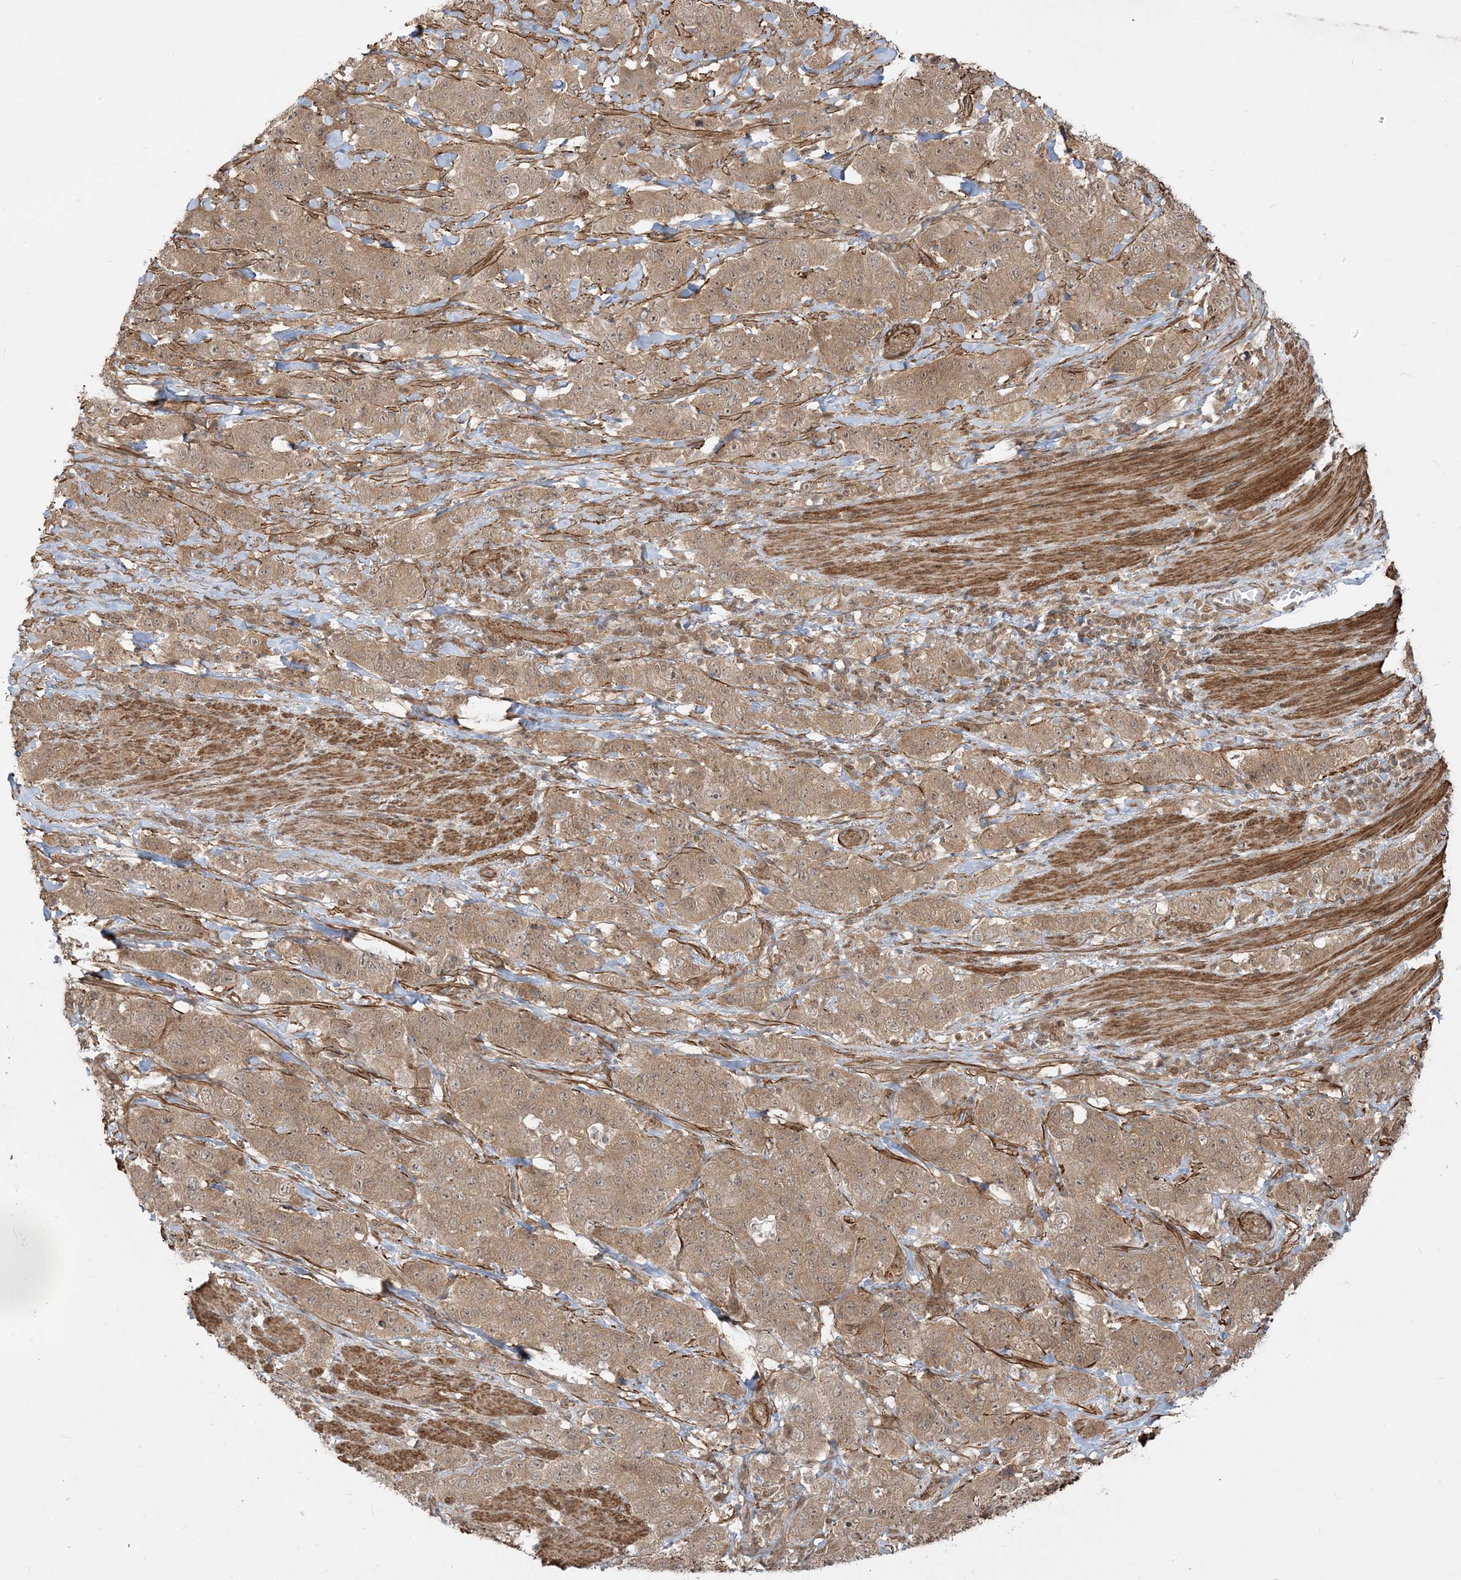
{"staining": {"intensity": "moderate", "quantity": ">75%", "location": "cytoplasmic/membranous"}, "tissue": "stomach cancer", "cell_type": "Tumor cells", "image_type": "cancer", "snomed": [{"axis": "morphology", "description": "Adenocarcinoma, NOS"}, {"axis": "topography", "description": "Stomach"}], "caption": "A medium amount of moderate cytoplasmic/membranous expression is appreciated in about >75% of tumor cells in stomach adenocarcinoma tissue. (DAB = brown stain, brightfield microscopy at high magnification).", "gene": "TBCC", "patient": {"sex": "male", "age": 48}}